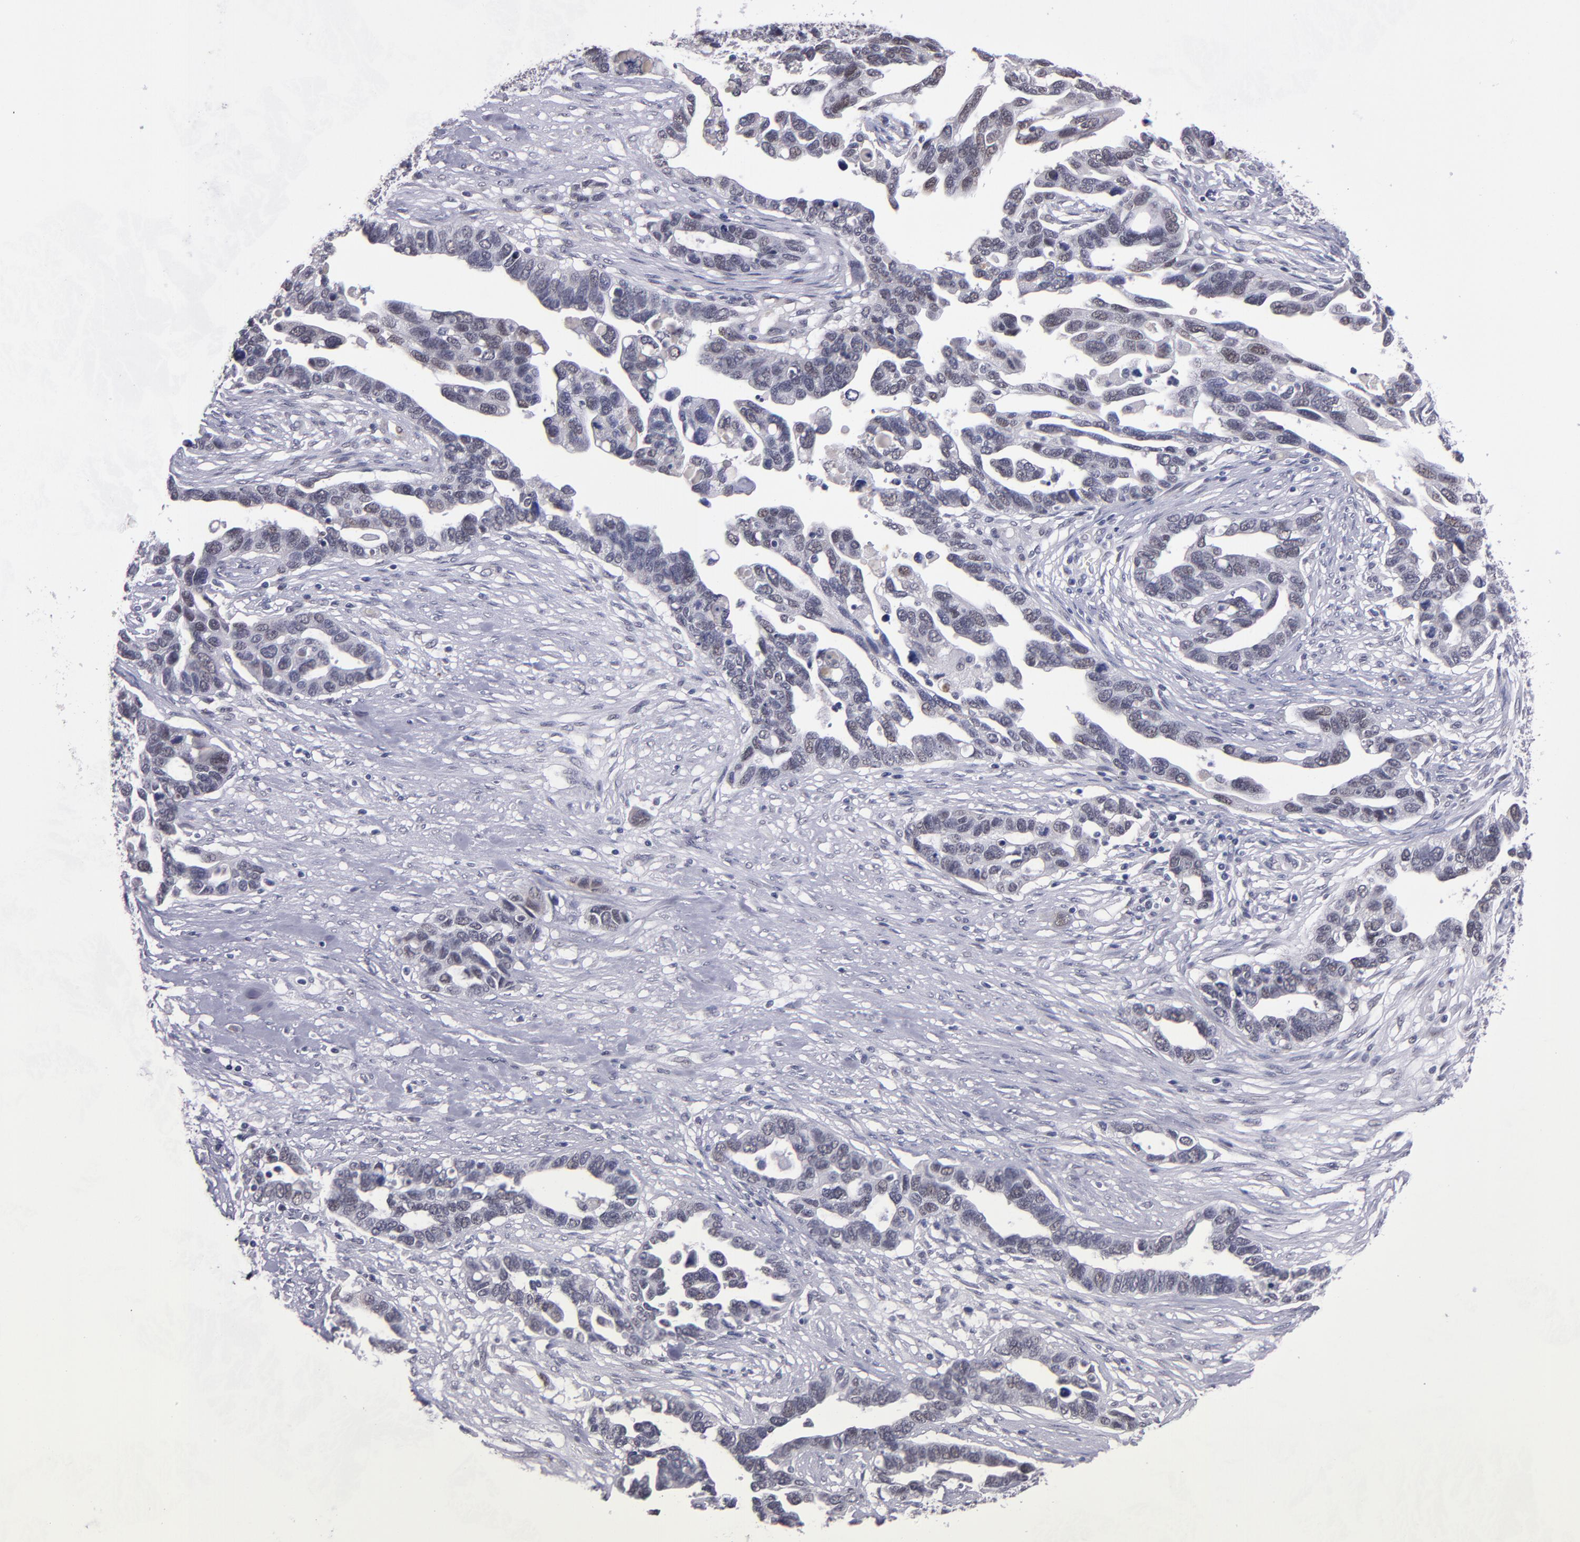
{"staining": {"intensity": "weak", "quantity": "<25%", "location": "nuclear"}, "tissue": "ovarian cancer", "cell_type": "Tumor cells", "image_type": "cancer", "snomed": [{"axis": "morphology", "description": "Cystadenocarcinoma, serous, NOS"}, {"axis": "topography", "description": "Ovary"}], "caption": "IHC histopathology image of neoplastic tissue: human serous cystadenocarcinoma (ovarian) stained with DAB (3,3'-diaminobenzidine) reveals no significant protein expression in tumor cells. The staining is performed using DAB (3,3'-diaminobenzidine) brown chromogen with nuclei counter-stained in using hematoxylin.", "gene": "OTUB2", "patient": {"sex": "female", "age": 54}}